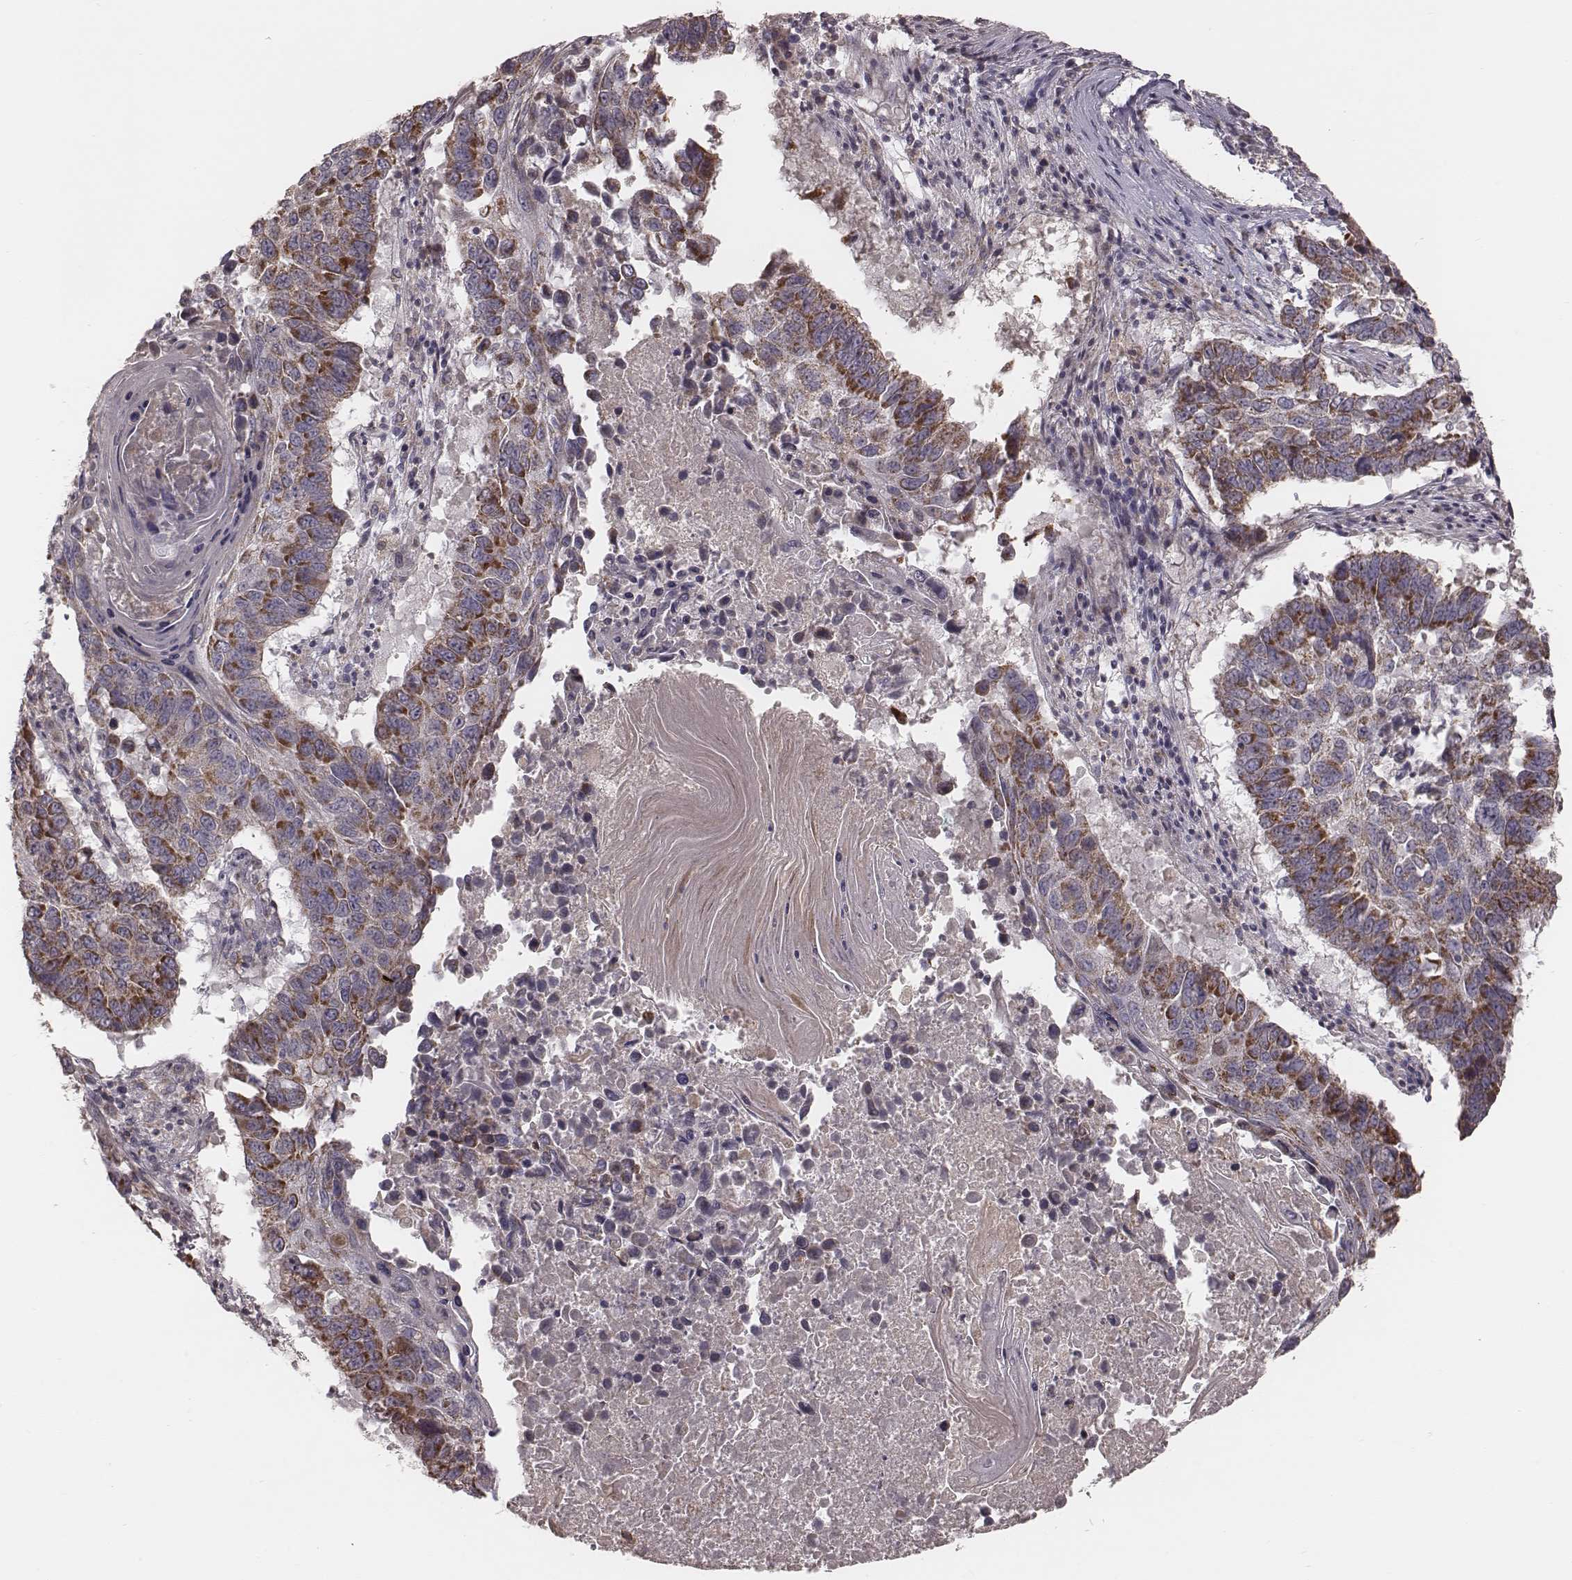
{"staining": {"intensity": "moderate", "quantity": "25%-75%", "location": "cytoplasmic/membranous"}, "tissue": "lung cancer", "cell_type": "Tumor cells", "image_type": "cancer", "snomed": [{"axis": "morphology", "description": "Squamous cell carcinoma, NOS"}, {"axis": "topography", "description": "Lung"}], "caption": "Human lung cancer stained for a protein (brown) reveals moderate cytoplasmic/membranous positive staining in approximately 25%-75% of tumor cells.", "gene": "MRPS27", "patient": {"sex": "male", "age": 73}}